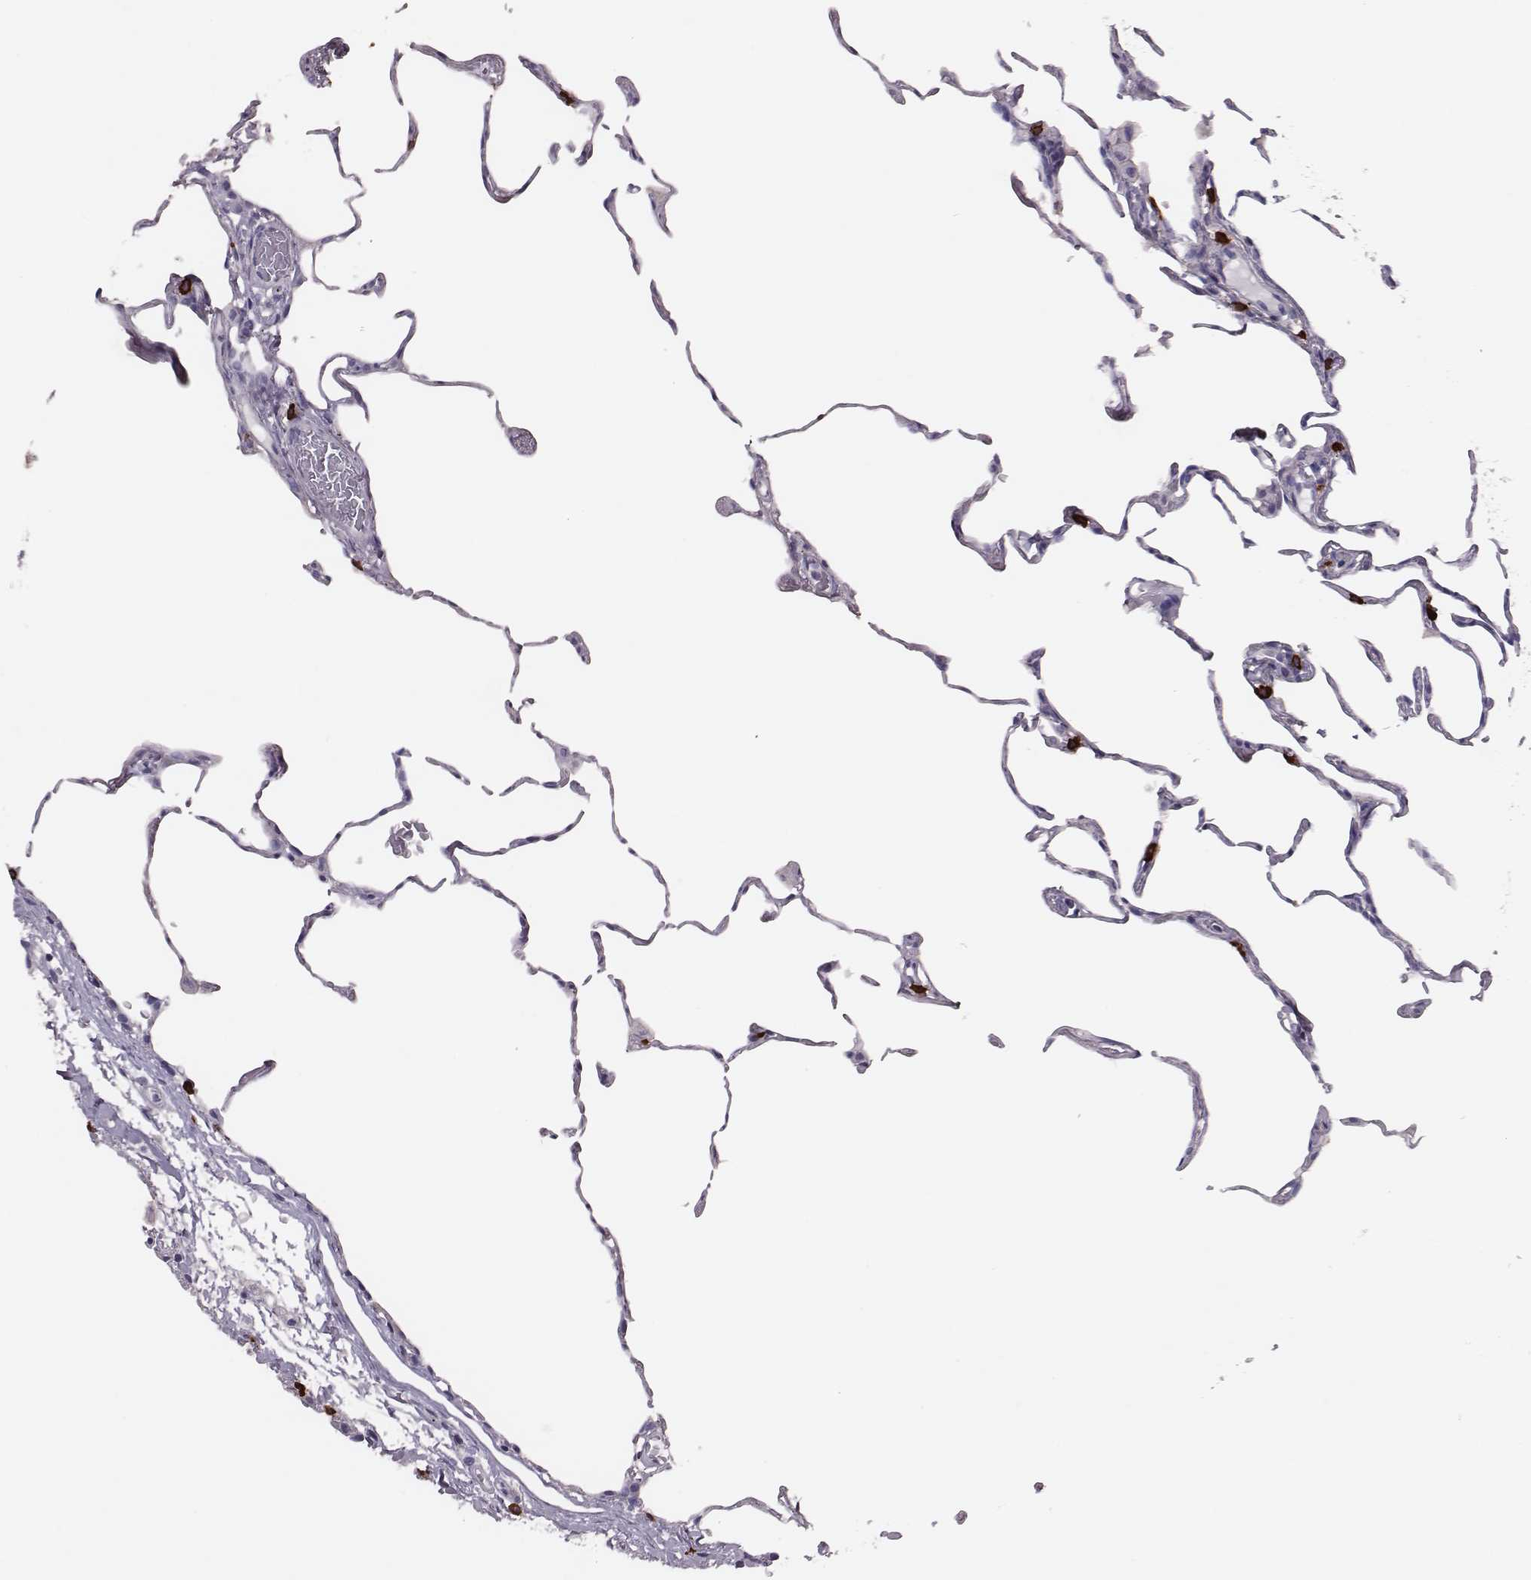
{"staining": {"intensity": "negative", "quantity": "none", "location": "none"}, "tissue": "lung", "cell_type": "Alveolar cells", "image_type": "normal", "snomed": [{"axis": "morphology", "description": "Normal tissue, NOS"}, {"axis": "topography", "description": "Lung"}], "caption": "Protein analysis of normal lung demonstrates no significant expression in alveolar cells. Nuclei are stained in blue.", "gene": "P2RY10", "patient": {"sex": "female", "age": 57}}